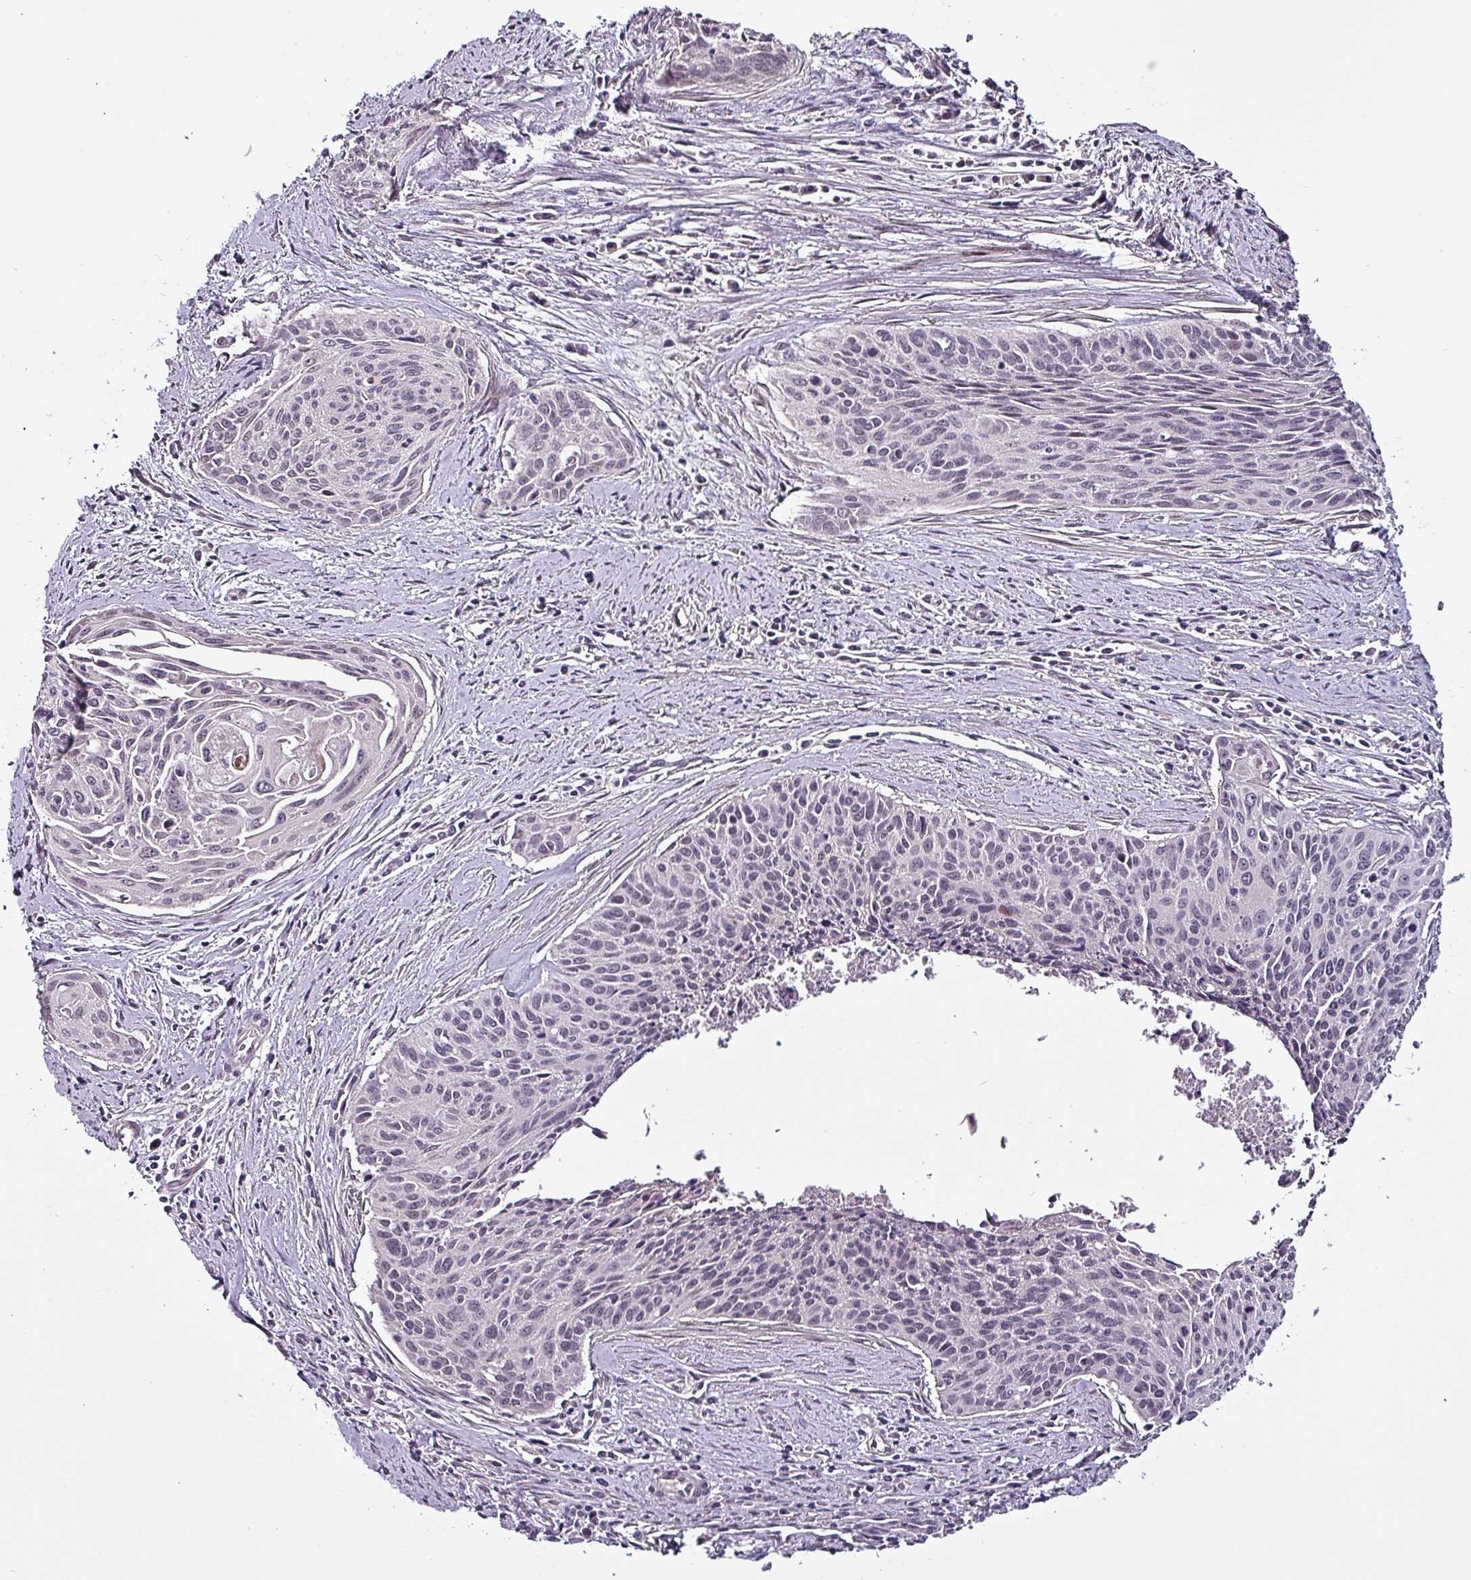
{"staining": {"intensity": "negative", "quantity": "none", "location": "none"}, "tissue": "cervical cancer", "cell_type": "Tumor cells", "image_type": "cancer", "snomed": [{"axis": "morphology", "description": "Squamous cell carcinoma, NOS"}, {"axis": "topography", "description": "Cervix"}], "caption": "A high-resolution photomicrograph shows IHC staining of cervical cancer (squamous cell carcinoma), which exhibits no significant positivity in tumor cells.", "gene": "GRAPL", "patient": {"sex": "female", "age": 55}}